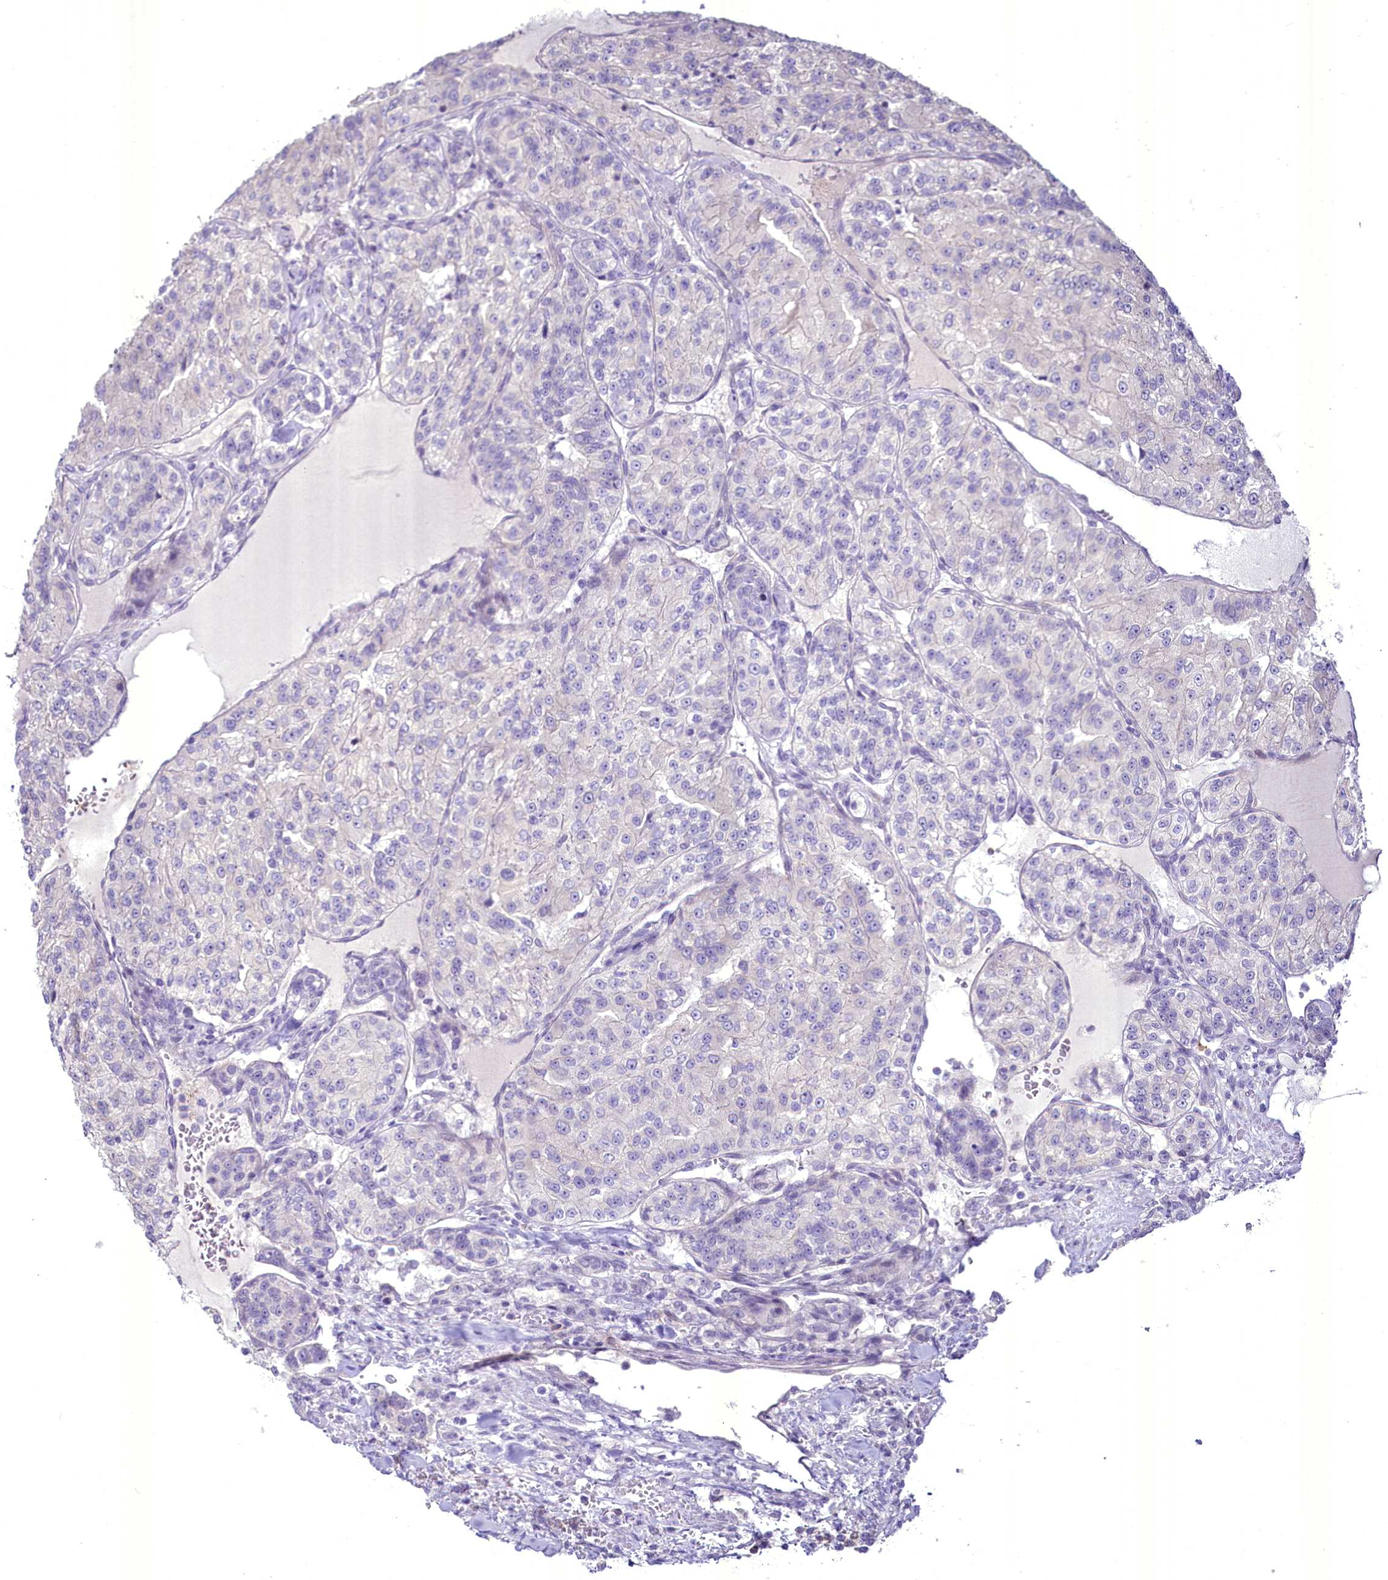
{"staining": {"intensity": "negative", "quantity": "none", "location": "none"}, "tissue": "renal cancer", "cell_type": "Tumor cells", "image_type": "cancer", "snomed": [{"axis": "morphology", "description": "Adenocarcinoma, NOS"}, {"axis": "topography", "description": "Kidney"}], "caption": "The micrograph shows no staining of tumor cells in renal cancer.", "gene": "BANK1", "patient": {"sex": "female", "age": 63}}